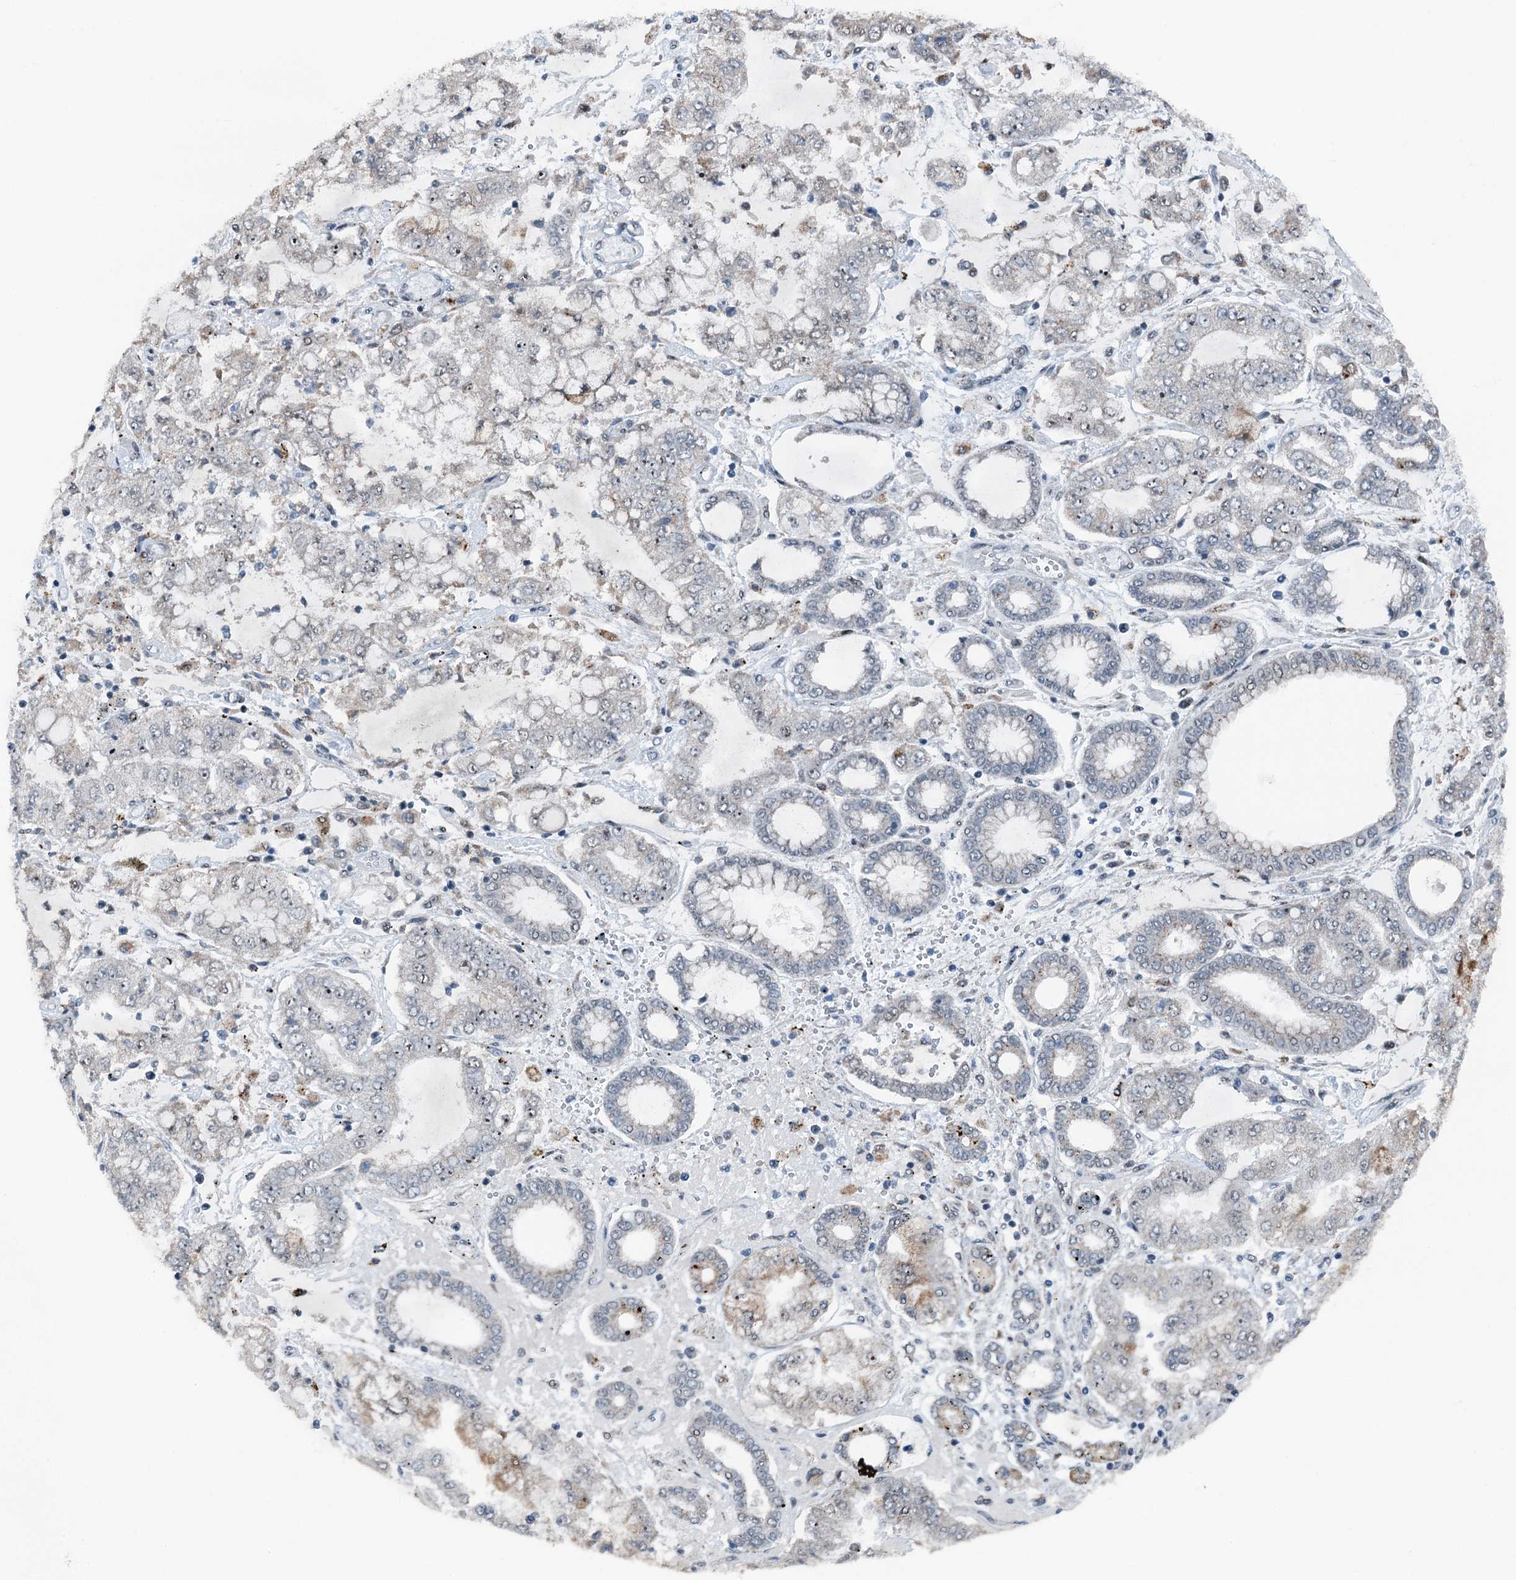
{"staining": {"intensity": "negative", "quantity": "none", "location": "none"}, "tissue": "stomach cancer", "cell_type": "Tumor cells", "image_type": "cancer", "snomed": [{"axis": "morphology", "description": "Adenocarcinoma, NOS"}, {"axis": "topography", "description": "Stomach"}], "caption": "Stomach adenocarcinoma was stained to show a protein in brown. There is no significant positivity in tumor cells.", "gene": "BMERB1", "patient": {"sex": "male", "age": 76}}